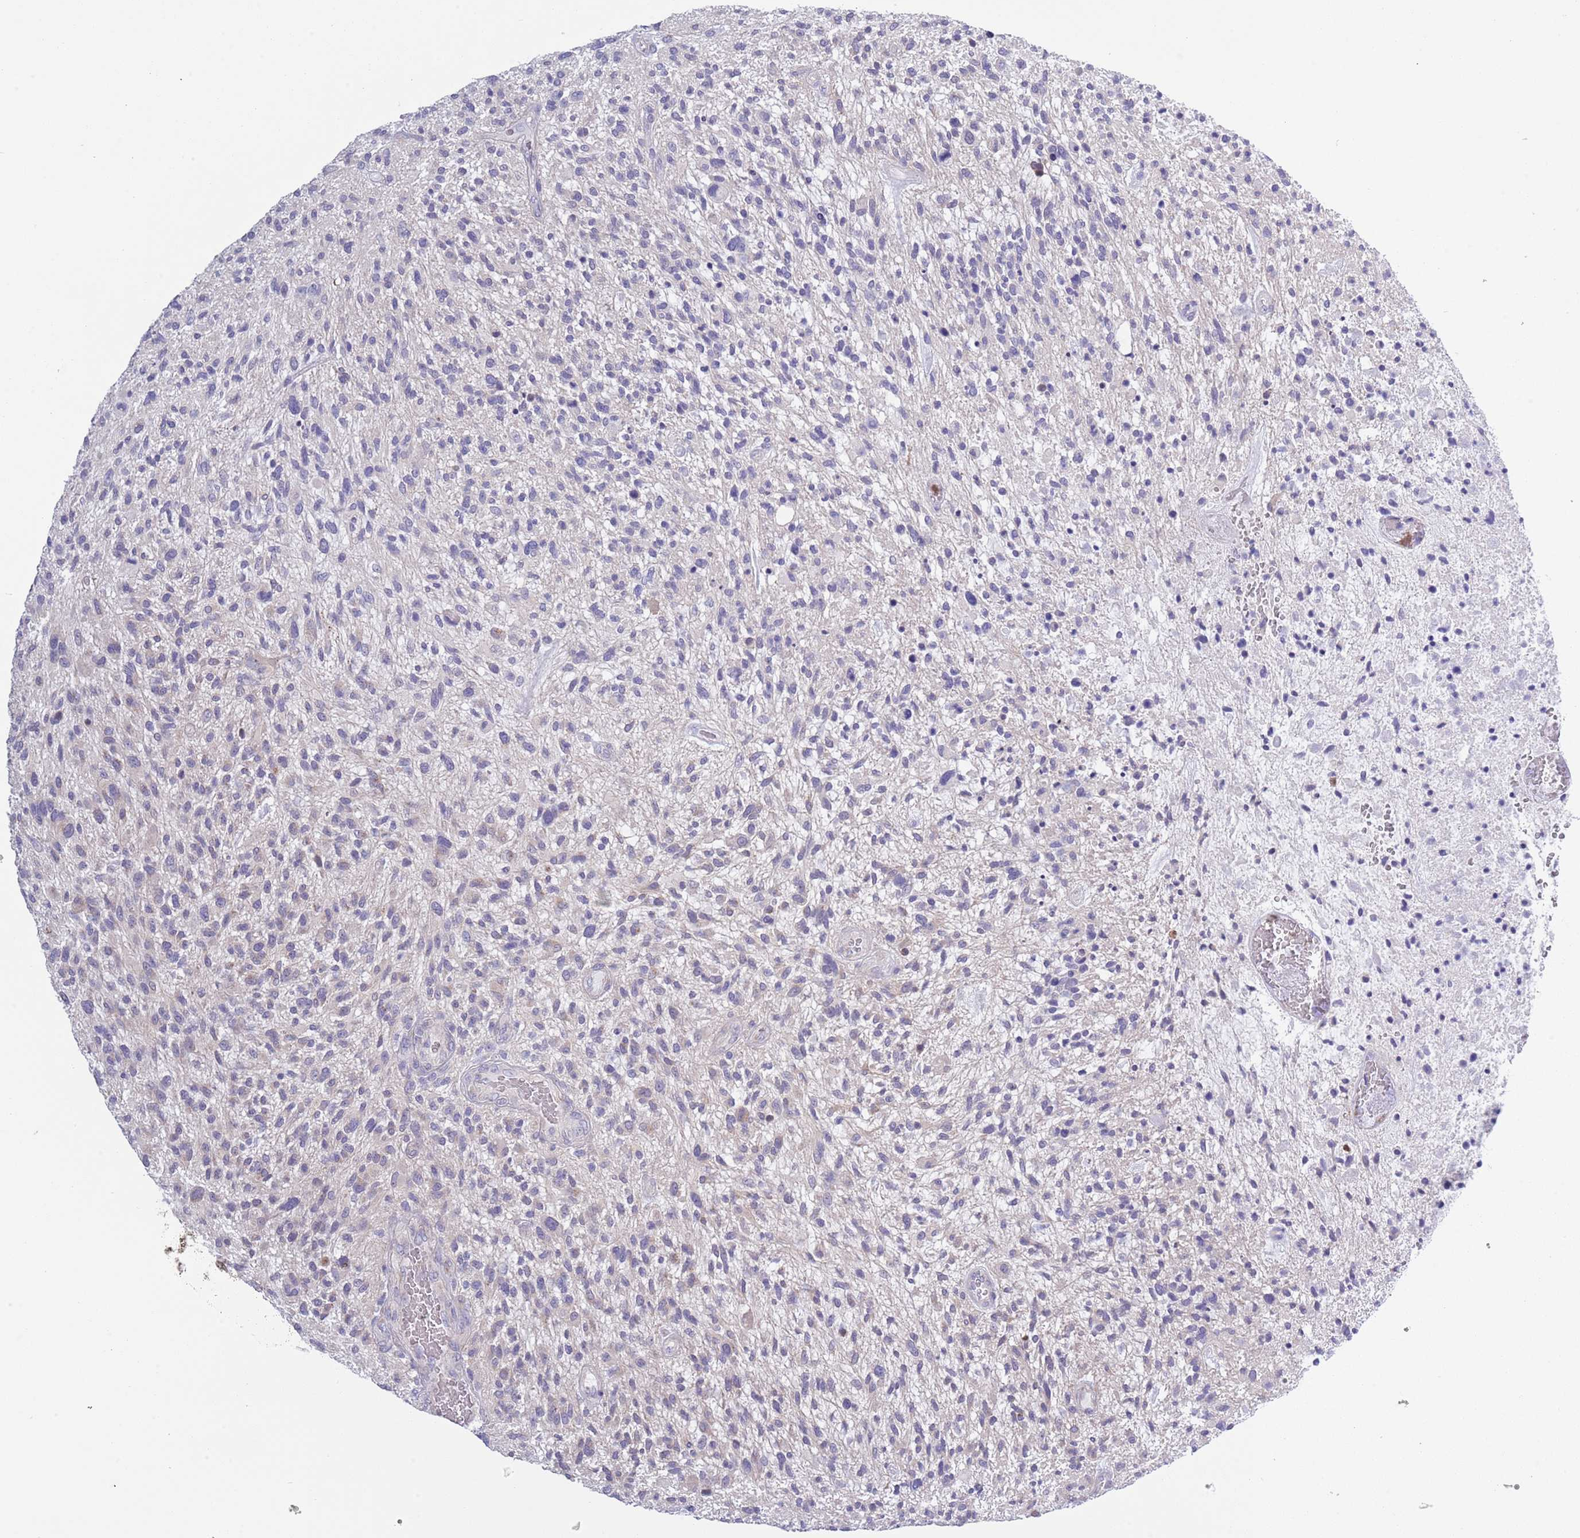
{"staining": {"intensity": "negative", "quantity": "none", "location": "none"}, "tissue": "glioma", "cell_type": "Tumor cells", "image_type": "cancer", "snomed": [{"axis": "morphology", "description": "Glioma, malignant, High grade"}, {"axis": "topography", "description": "Brain"}], "caption": "Tumor cells are negative for protein expression in human glioma.", "gene": "ZFP2", "patient": {"sex": "male", "age": 47}}